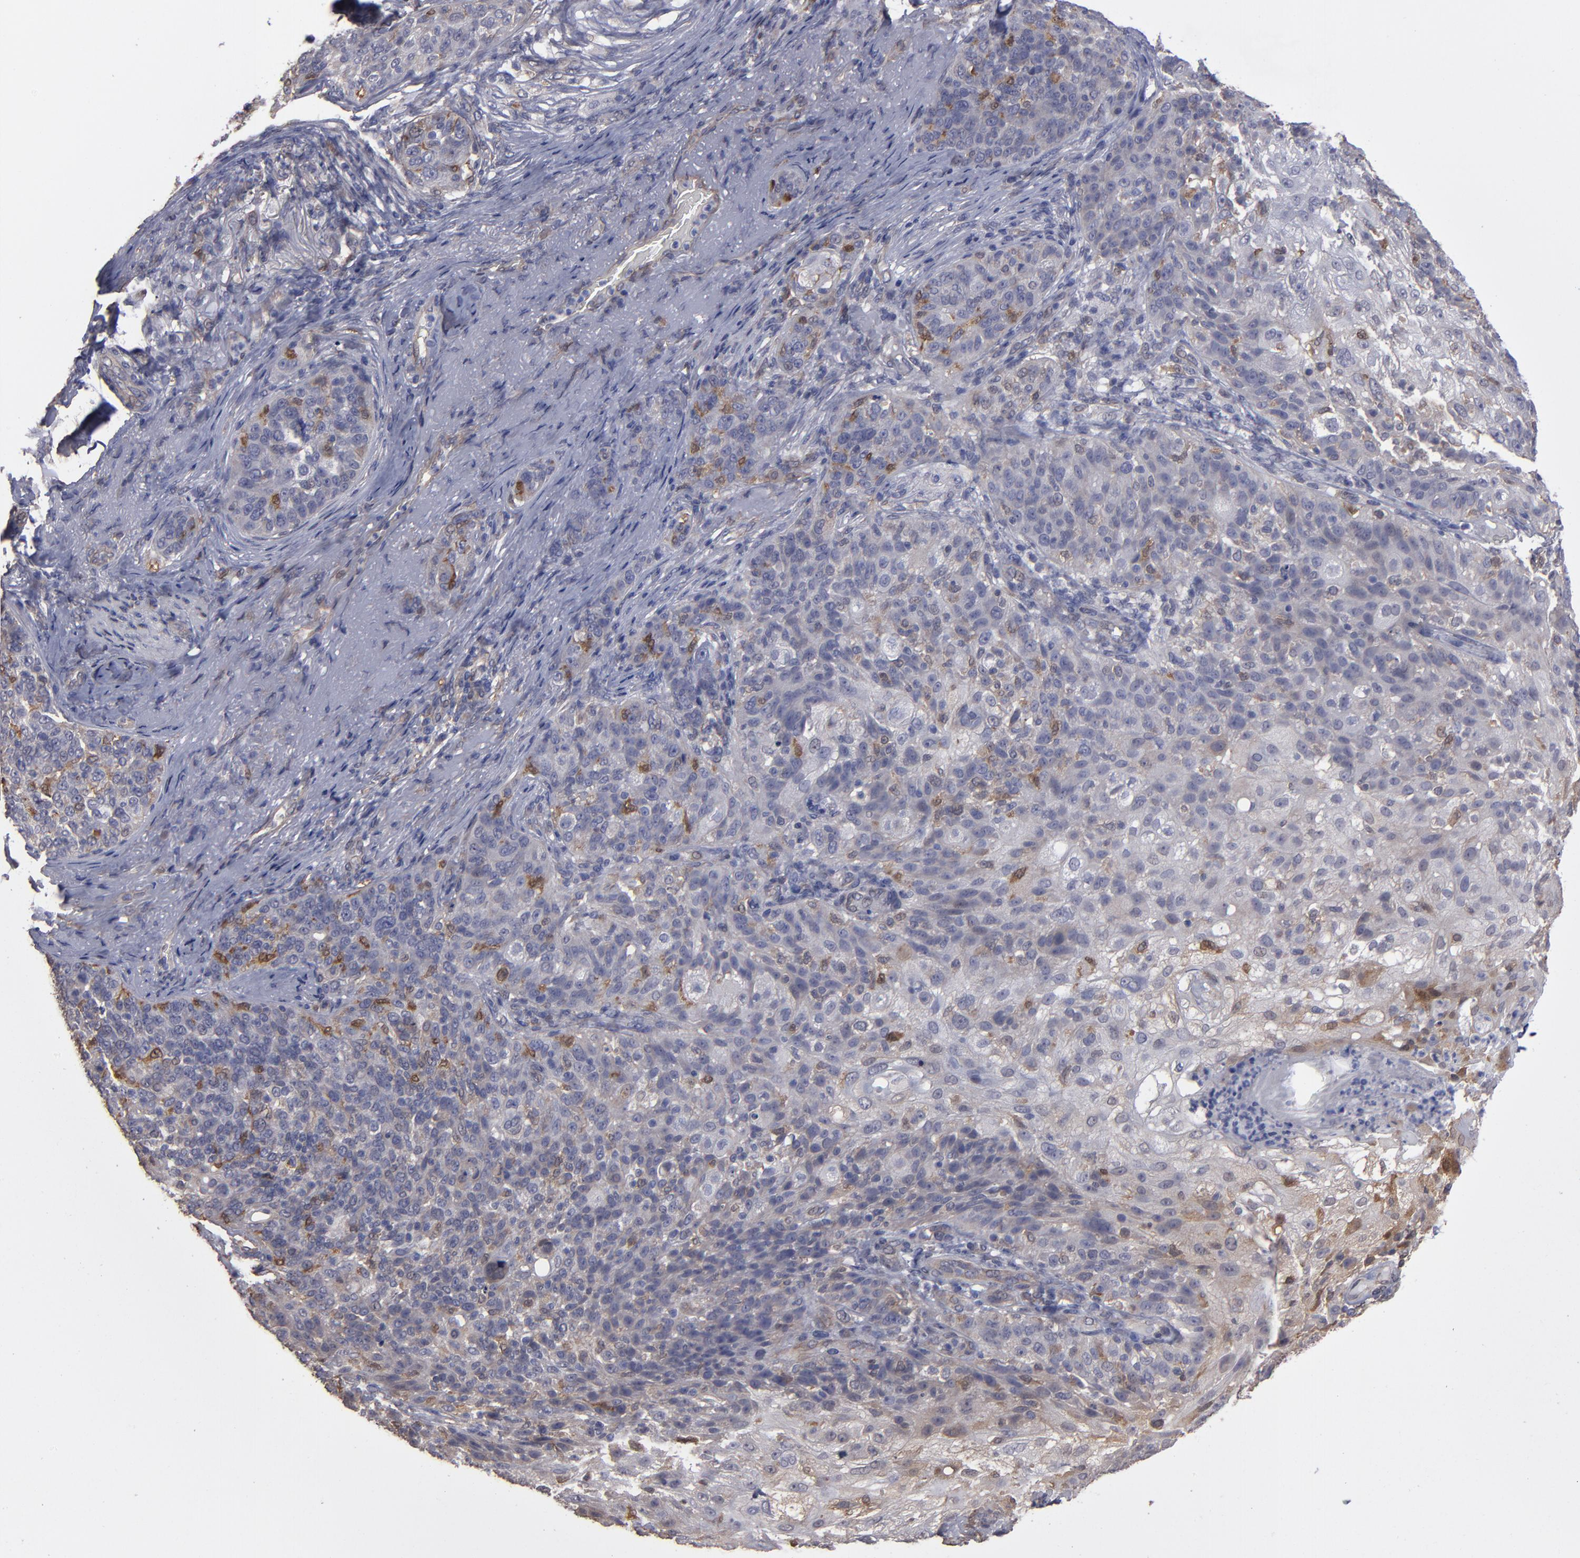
{"staining": {"intensity": "weak", "quantity": "25%-75%", "location": "cytoplasmic/membranous,nuclear"}, "tissue": "skin cancer", "cell_type": "Tumor cells", "image_type": "cancer", "snomed": [{"axis": "morphology", "description": "Normal tissue, NOS"}, {"axis": "morphology", "description": "Squamous cell carcinoma, NOS"}, {"axis": "topography", "description": "Skin"}], "caption": "Brown immunohistochemical staining in skin cancer displays weak cytoplasmic/membranous and nuclear expression in about 25%-75% of tumor cells.", "gene": "NDRG2", "patient": {"sex": "female", "age": 83}}